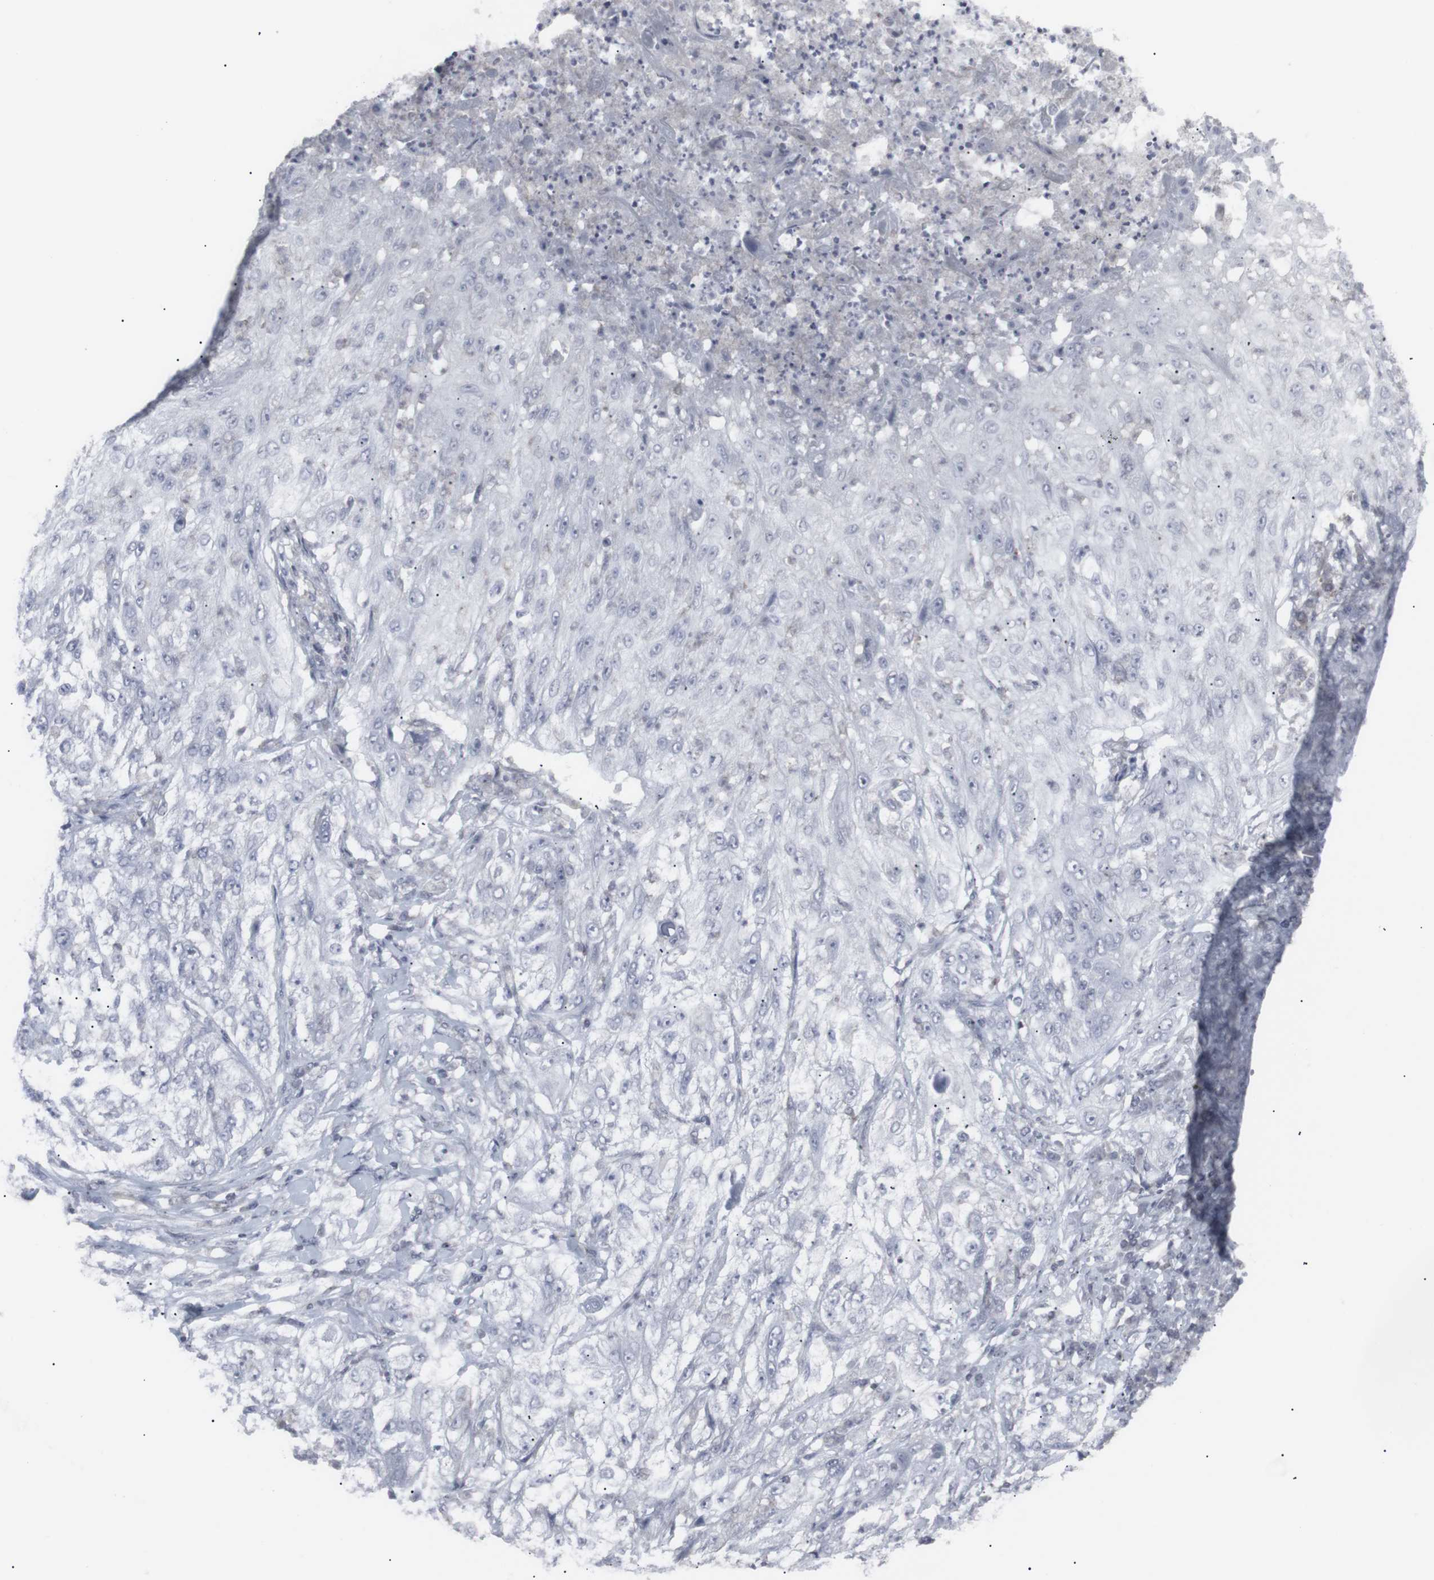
{"staining": {"intensity": "negative", "quantity": "none", "location": "none"}, "tissue": "lung cancer", "cell_type": "Tumor cells", "image_type": "cancer", "snomed": [{"axis": "morphology", "description": "Inflammation, NOS"}, {"axis": "morphology", "description": "Squamous cell carcinoma, NOS"}, {"axis": "topography", "description": "Lymph node"}, {"axis": "topography", "description": "Soft tissue"}, {"axis": "topography", "description": "Lung"}], "caption": "DAB immunohistochemical staining of human lung cancer (squamous cell carcinoma) reveals no significant positivity in tumor cells.", "gene": "APOBEC2", "patient": {"sex": "male", "age": 66}}